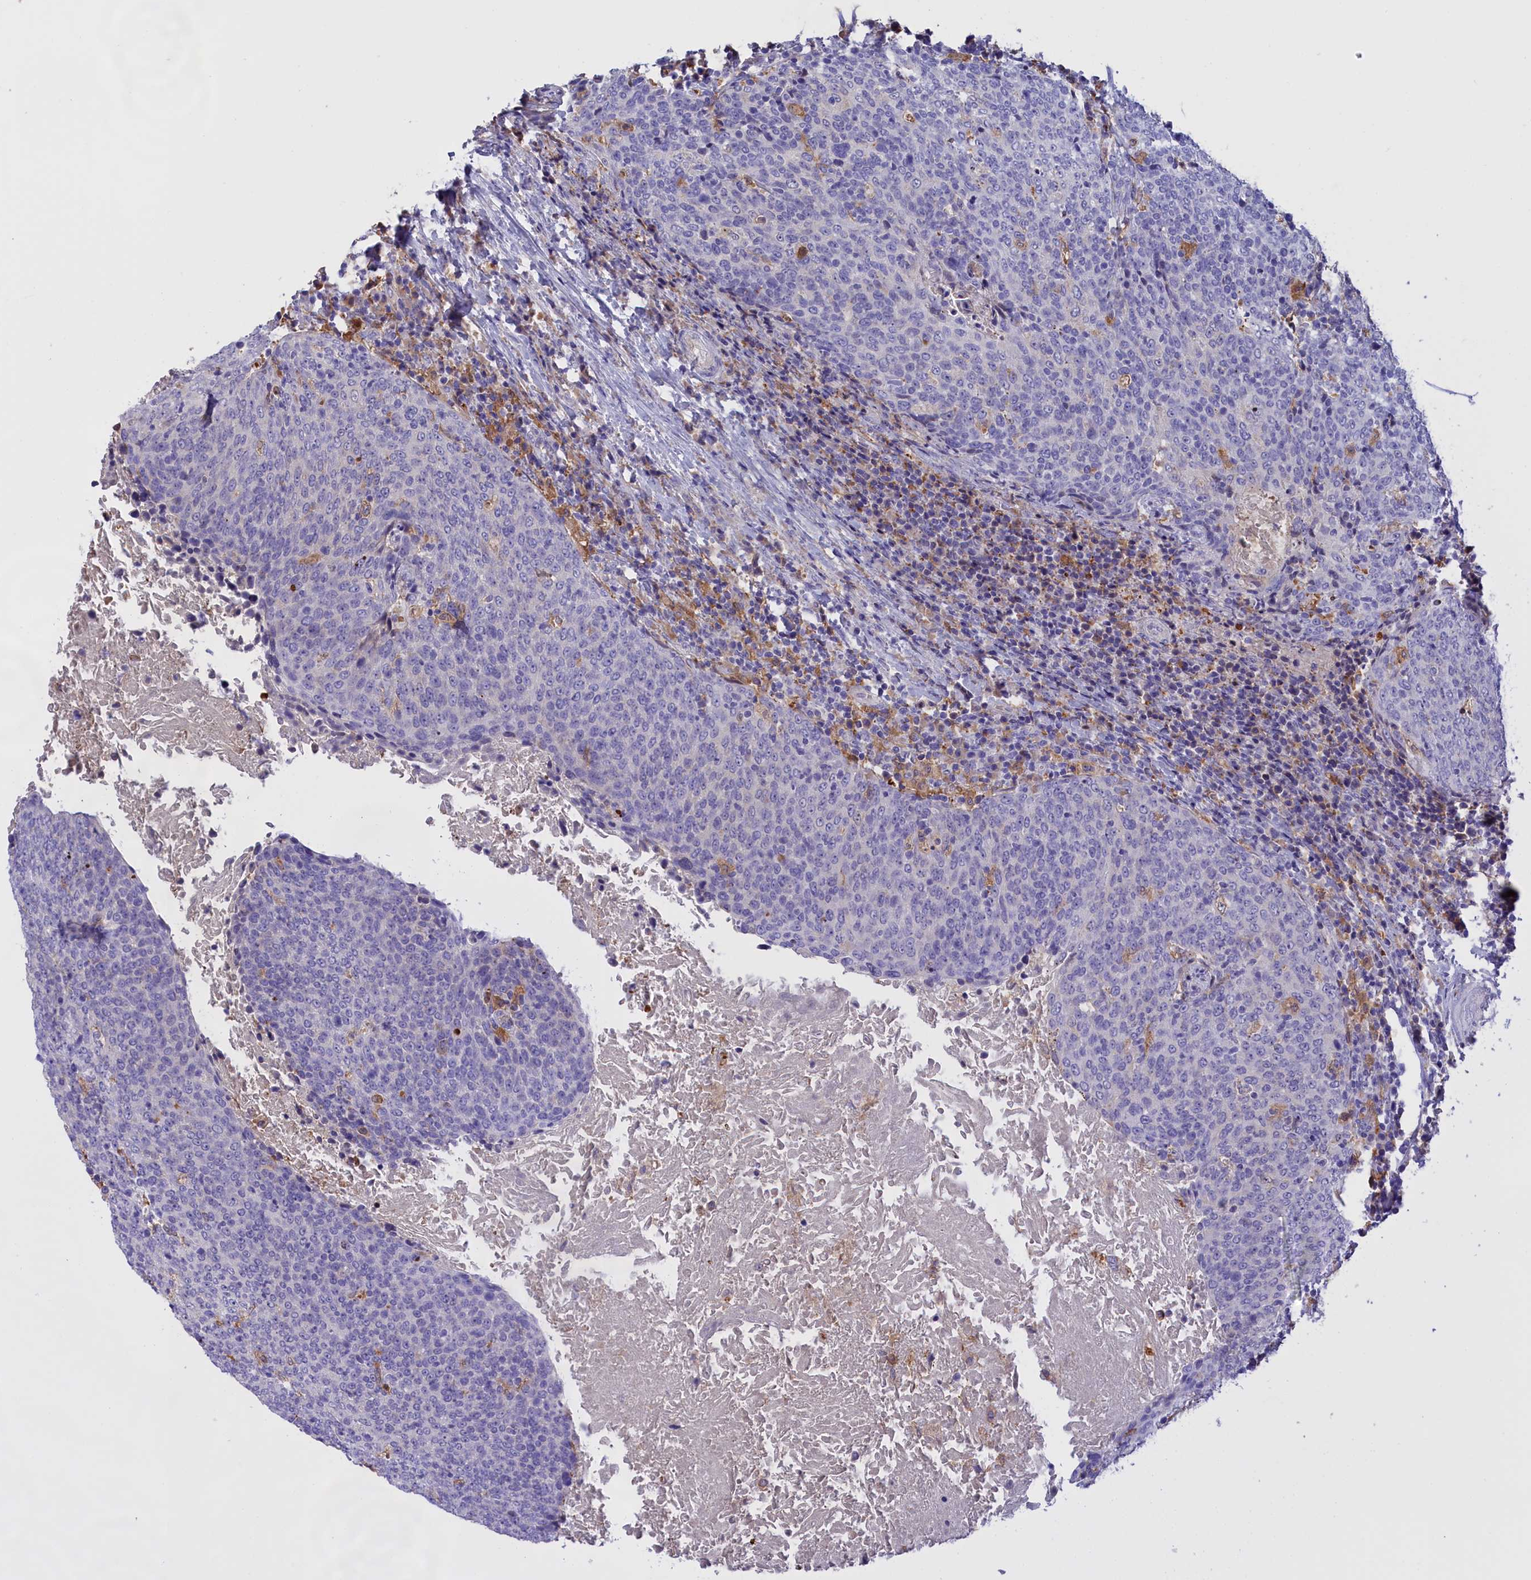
{"staining": {"intensity": "negative", "quantity": "none", "location": "none"}, "tissue": "head and neck cancer", "cell_type": "Tumor cells", "image_type": "cancer", "snomed": [{"axis": "morphology", "description": "Squamous cell carcinoma, NOS"}, {"axis": "morphology", "description": "Squamous cell carcinoma, metastatic, NOS"}, {"axis": "topography", "description": "Lymph node"}, {"axis": "topography", "description": "Head-Neck"}], "caption": "Squamous cell carcinoma (head and neck) was stained to show a protein in brown. There is no significant staining in tumor cells. The staining was performed using DAB to visualize the protein expression in brown, while the nuclei were stained in blue with hematoxylin (Magnification: 20x).", "gene": "FAM149B1", "patient": {"sex": "male", "age": 62}}